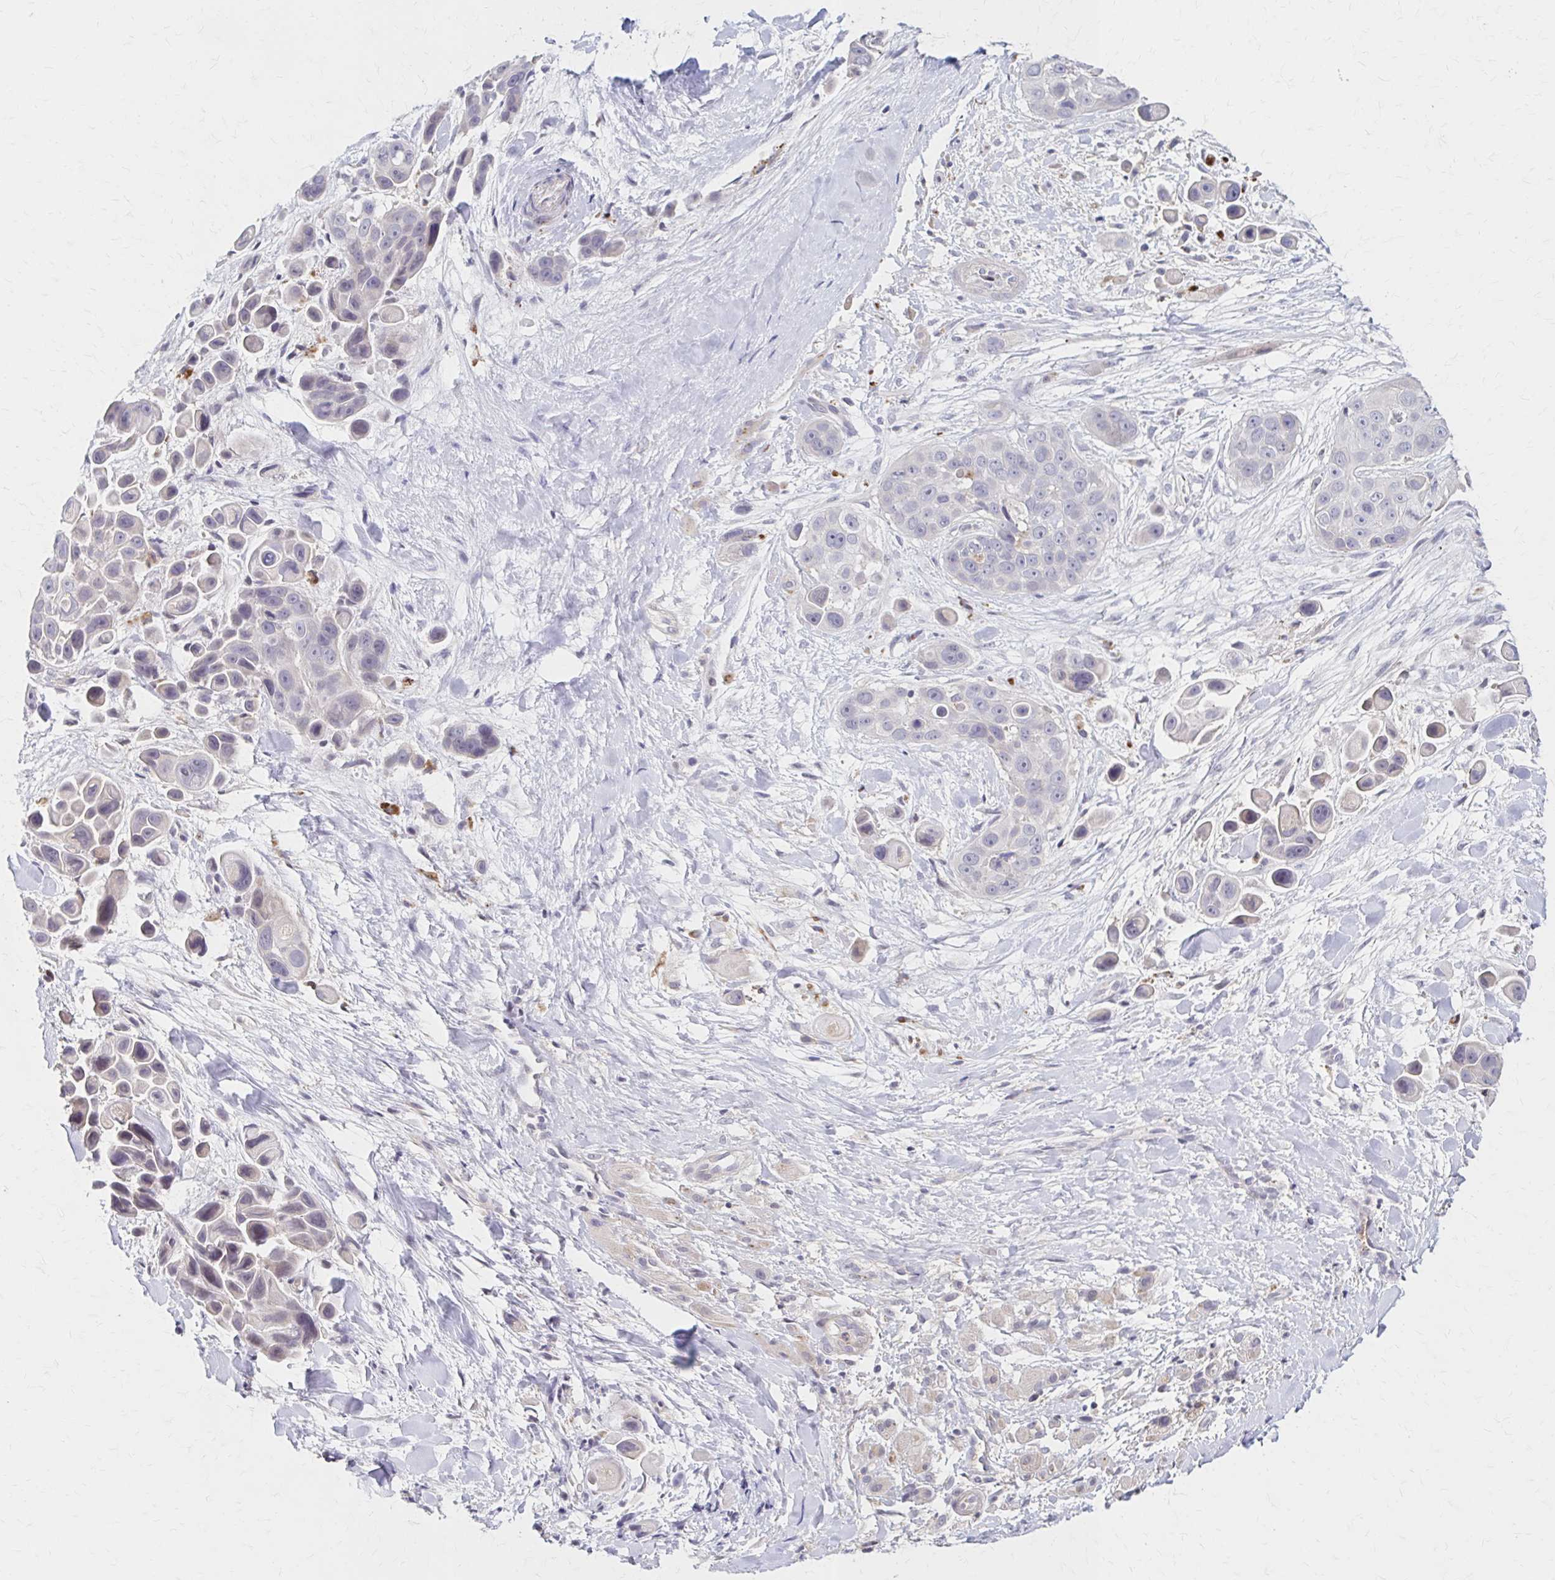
{"staining": {"intensity": "negative", "quantity": "none", "location": "none"}, "tissue": "skin cancer", "cell_type": "Tumor cells", "image_type": "cancer", "snomed": [{"axis": "morphology", "description": "Squamous cell carcinoma, NOS"}, {"axis": "topography", "description": "Skin"}], "caption": "Immunohistochemical staining of human skin cancer (squamous cell carcinoma) demonstrates no significant positivity in tumor cells.", "gene": "HMGCS2", "patient": {"sex": "male", "age": 67}}